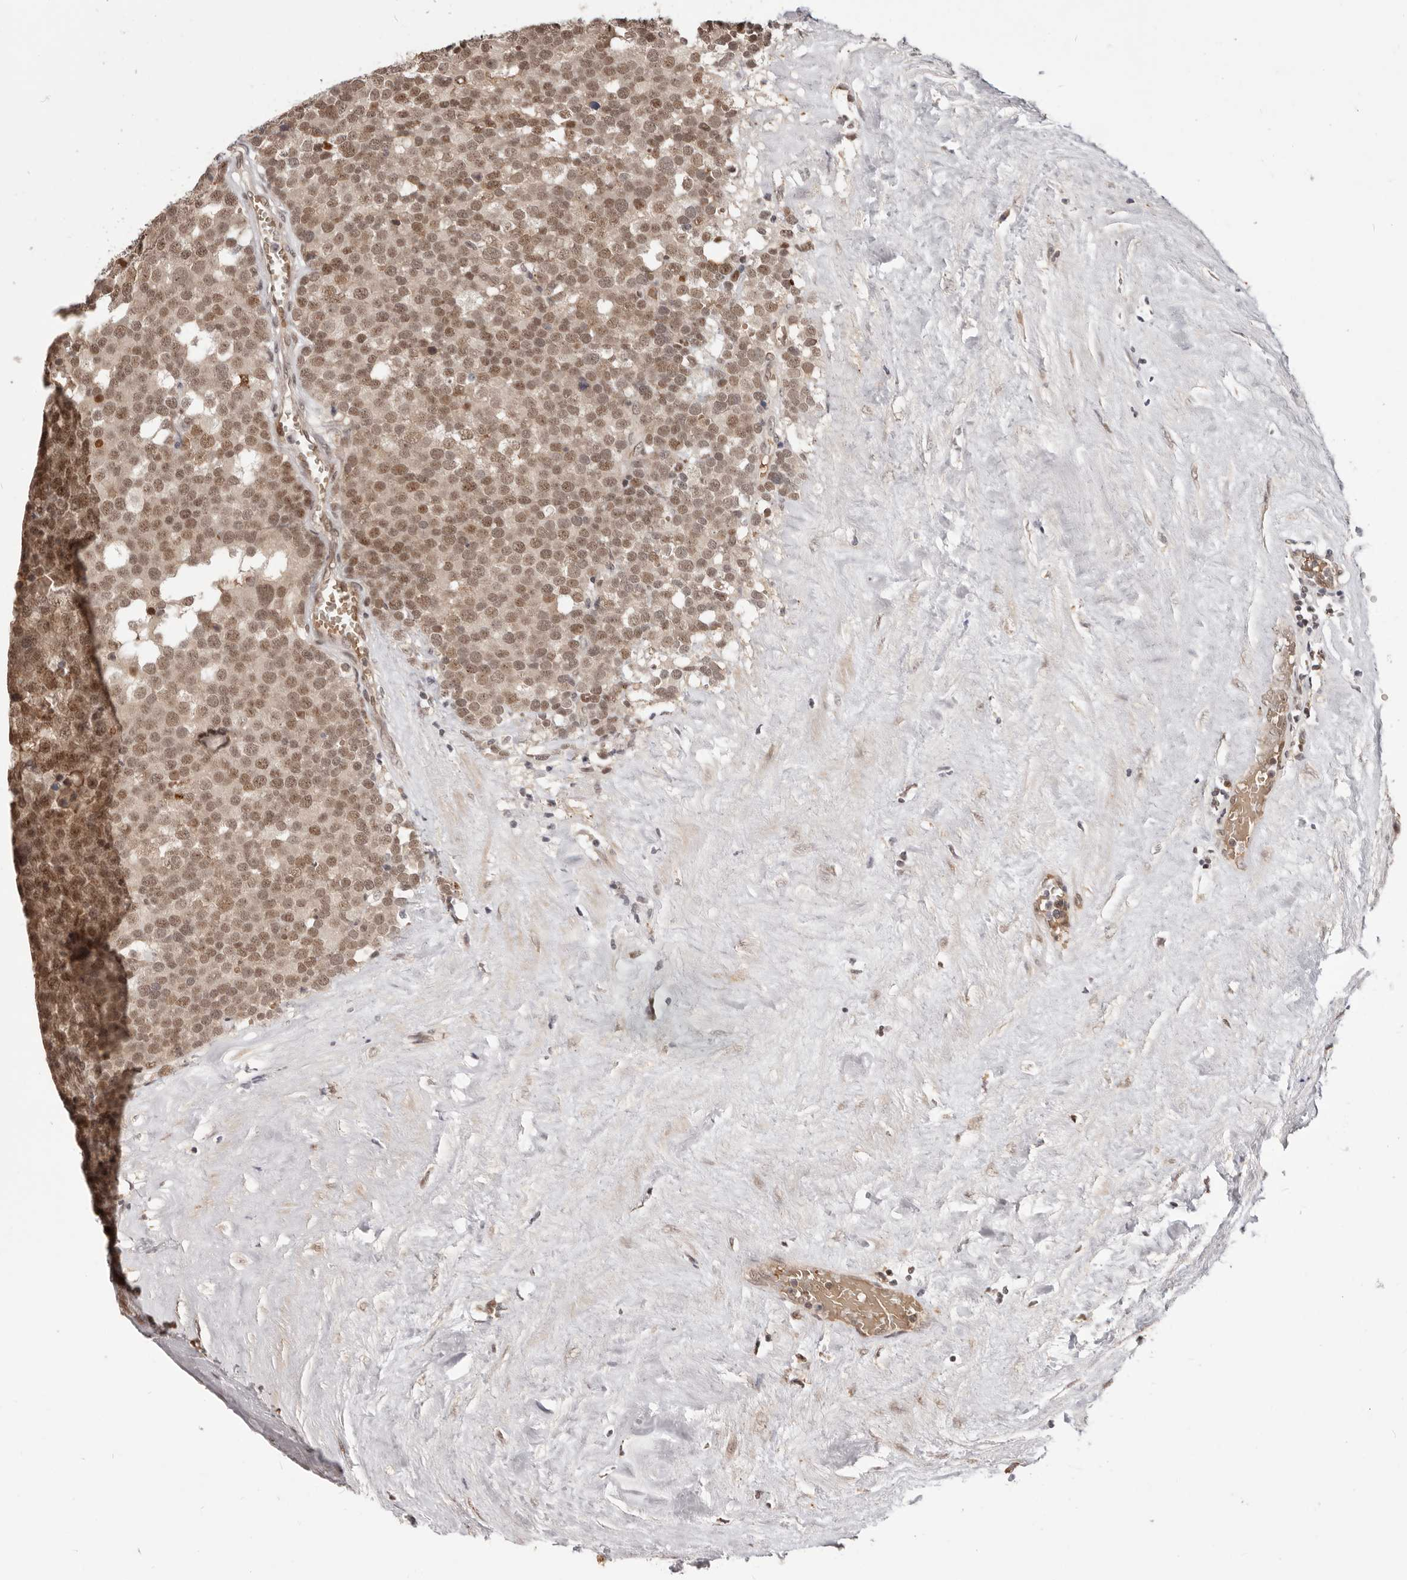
{"staining": {"intensity": "moderate", "quantity": ">75%", "location": "nuclear"}, "tissue": "testis cancer", "cell_type": "Tumor cells", "image_type": "cancer", "snomed": [{"axis": "morphology", "description": "Seminoma, NOS"}, {"axis": "topography", "description": "Testis"}], "caption": "Immunohistochemical staining of human testis cancer (seminoma) displays moderate nuclear protein expression in approximately >75% of tumor cells.", "gene": "NCOA3", "patient": {"sex": "male", "age": 71}}